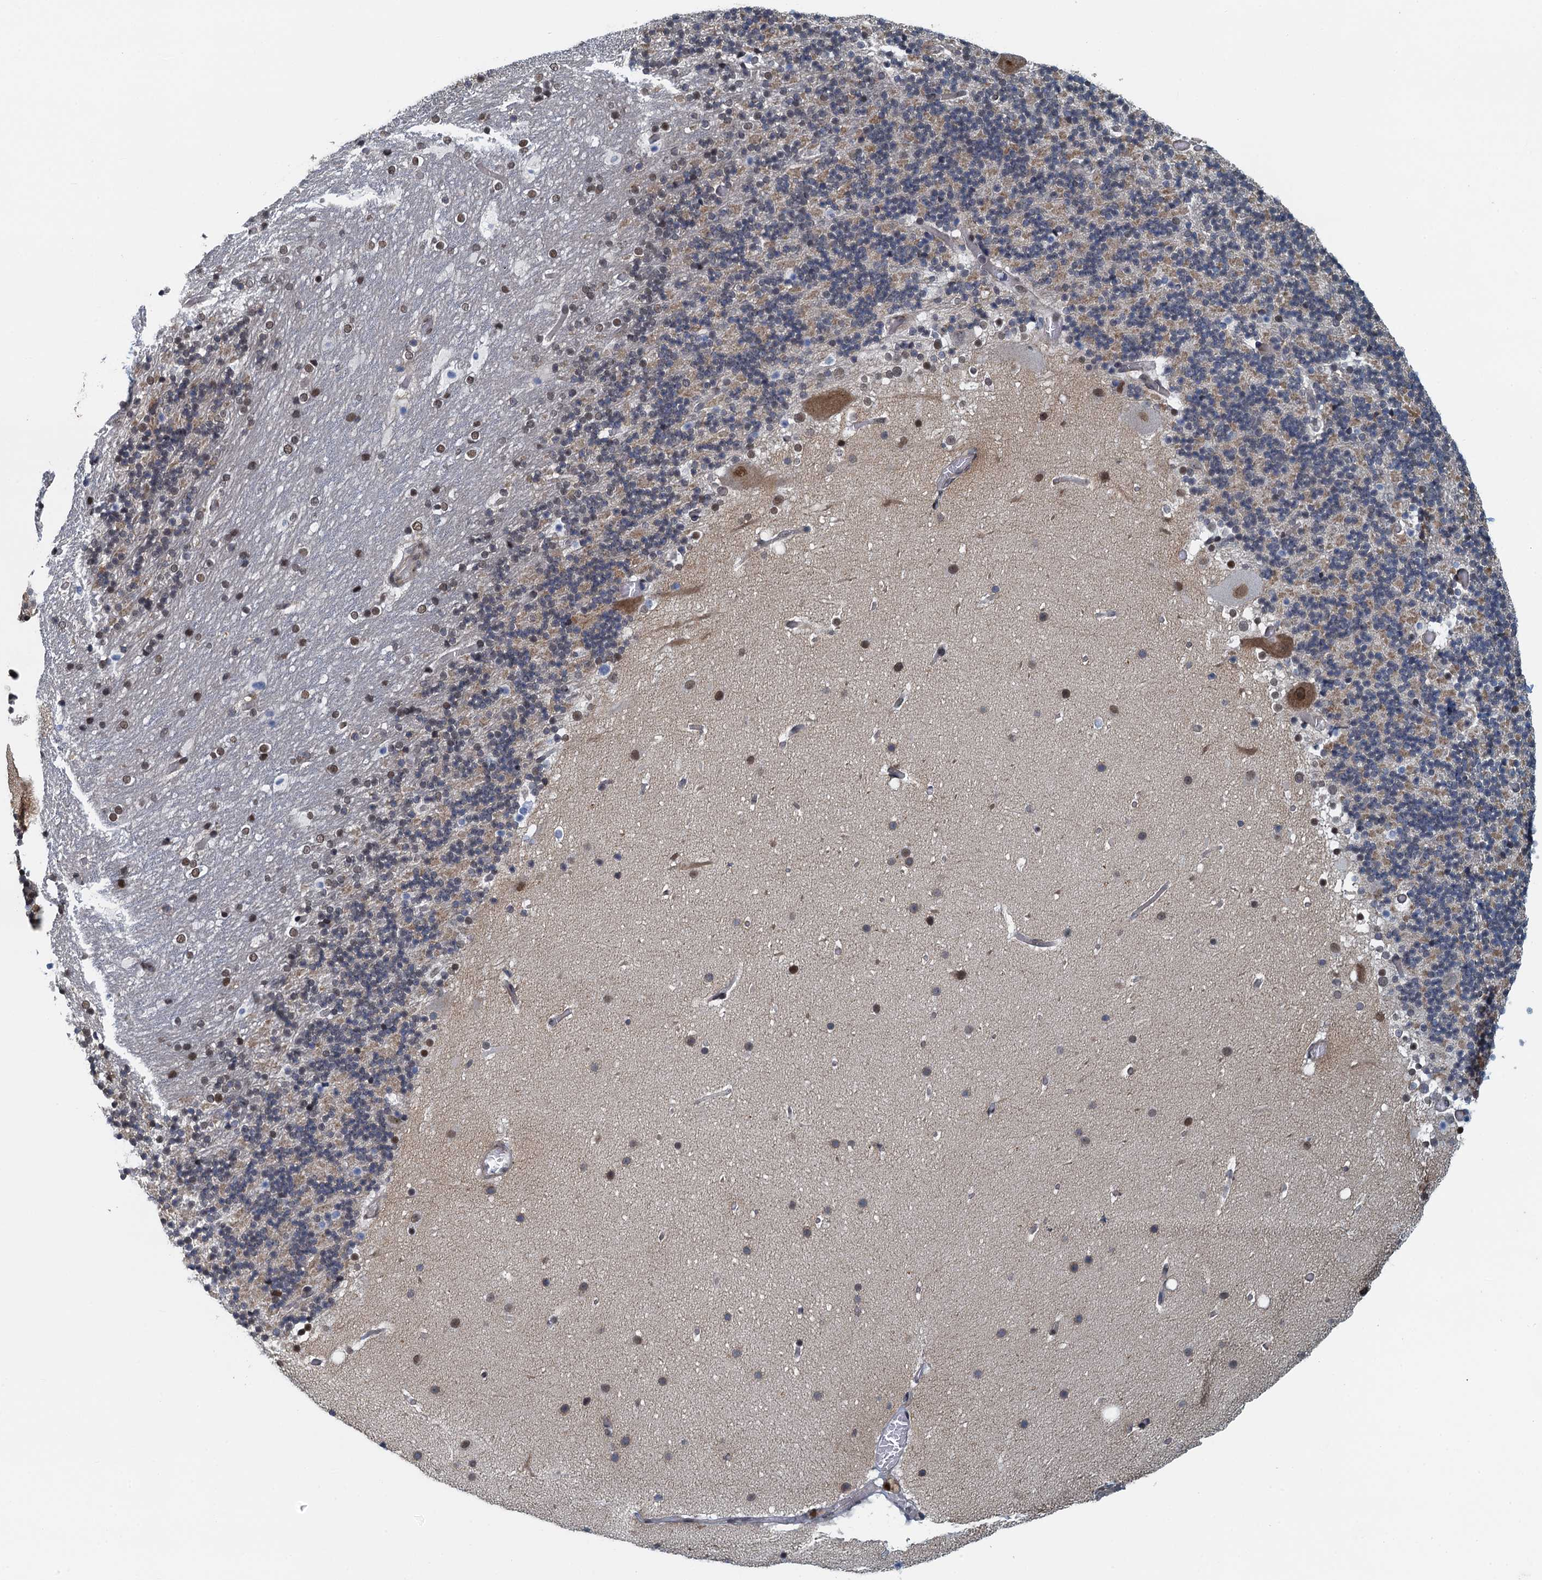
{"staining": {"intensity": "moderate", "quantity": "<25%", "location": "cytoplasmic/membranous,nuclear"}, "tissue": "cerebellum", "cell_type": "Cells in granular layer", "image_type": "normal", "snomed": [{"axis": "morphology", "description": "Normal tissue, NOS"}, {"axis": "topography", "description": "Cerebellum"}], "caption": "A high-resolution micrograph shows immunohistochemistry staining of benign cerebellum, which exhibits moderate cytoplasmic/membranous,nuclear positivity in approximately <25% of cells in granular layer. (brown staining indicates protein expression, while blue staining denotes nuclei).", "gene": "CCDC34", "patient": {"sex": "male", "age": 57}}